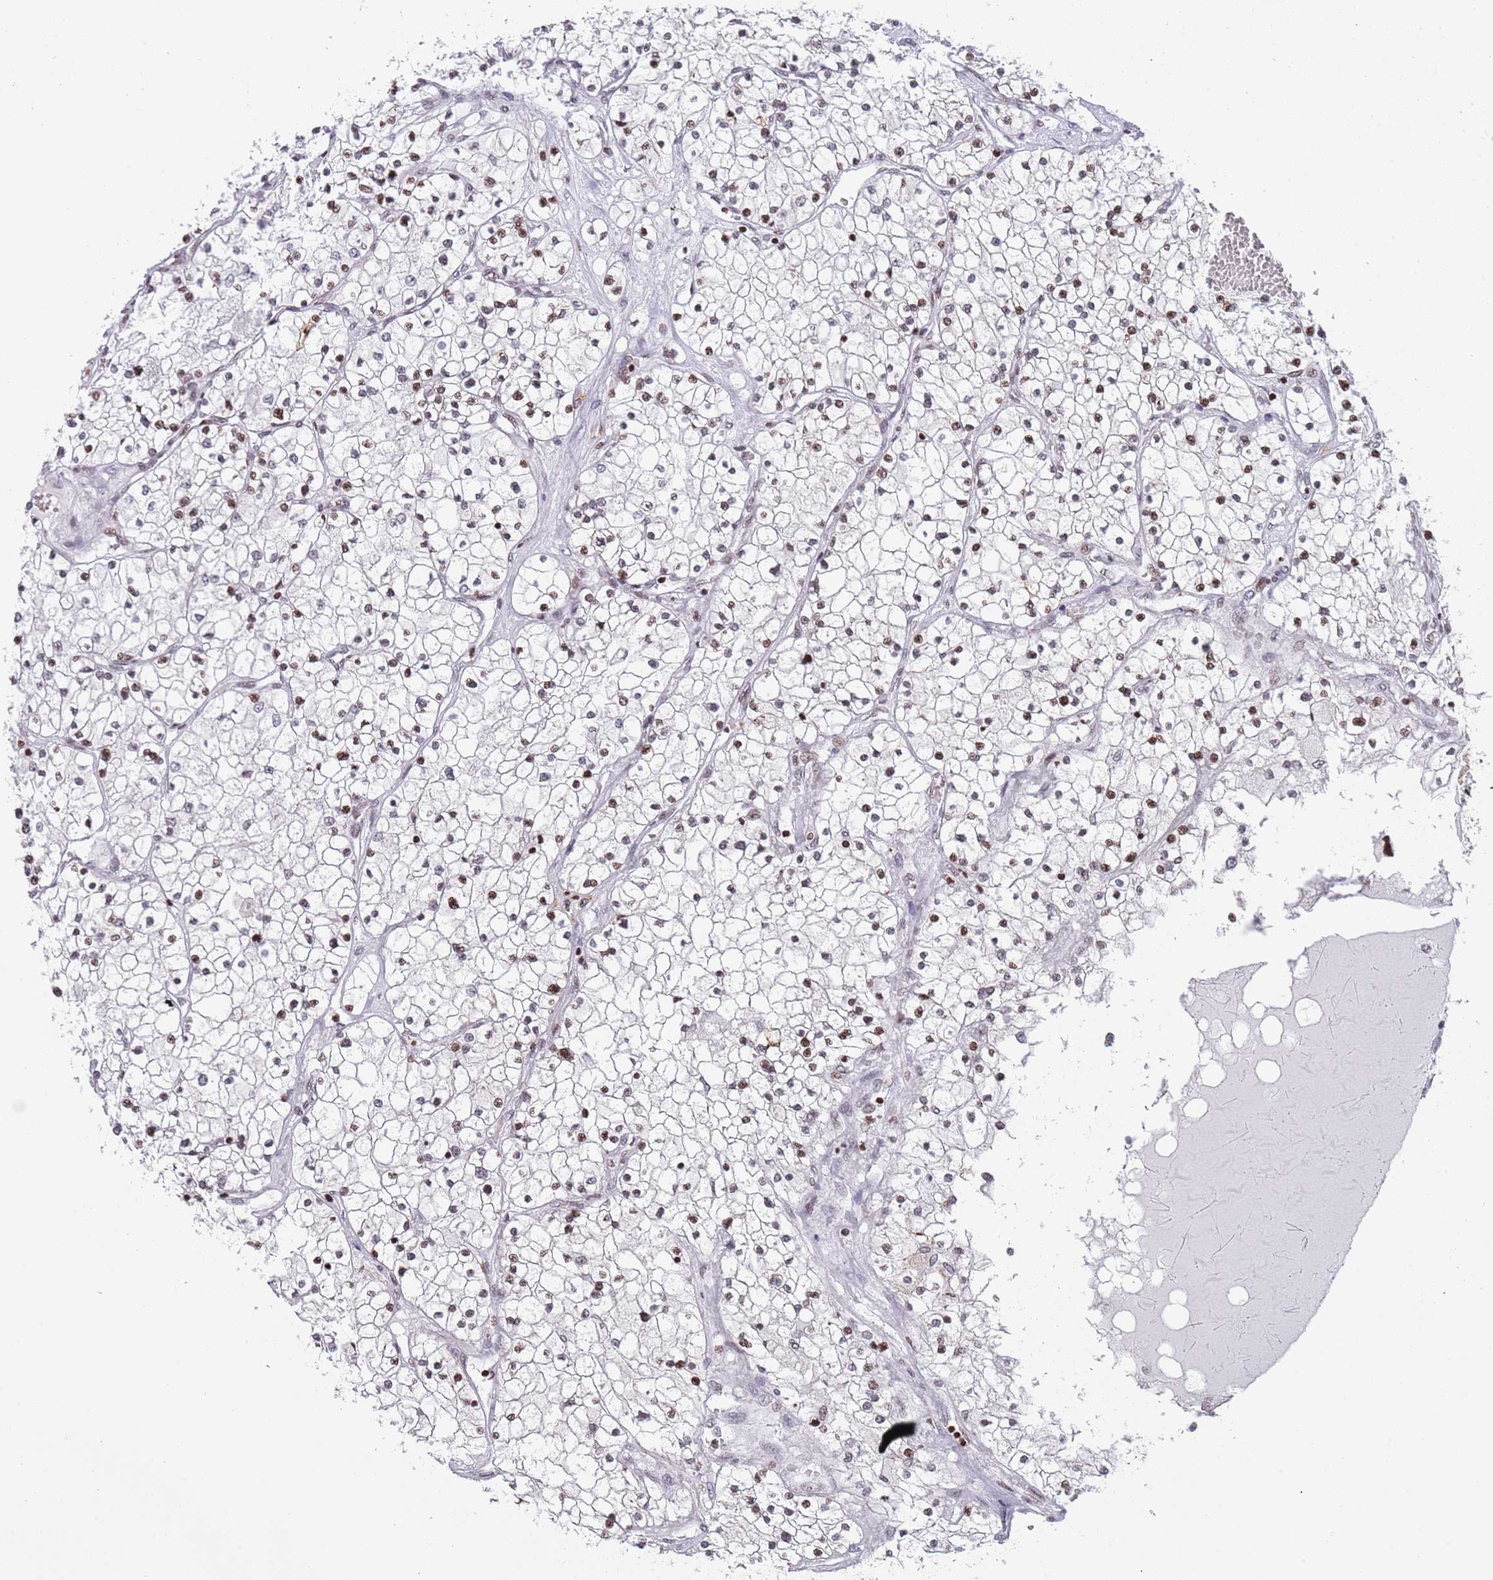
{"staining": {"intensity": "moderate", "quantity": "25%-75%", "location": "nuclear"}, "tissue": "renal cancer", "cell_type": "Tumor cells", "image_type": "cancer", "snomed": [{"axis": "morphology", "description": "Normal tissue, NOS"}, {"axis": "morphology", "description": "Adenocarcinoma, NOS"}, {"axis": "topography", "description": "Kidney"}], "caption": "Moderate nuclear expression is identified in about 25%-75% of tumor cells in renal cancer (adenocarcinoma).", "gene": "HDAC8", "patient": {"sex": "male", "age": 68}}